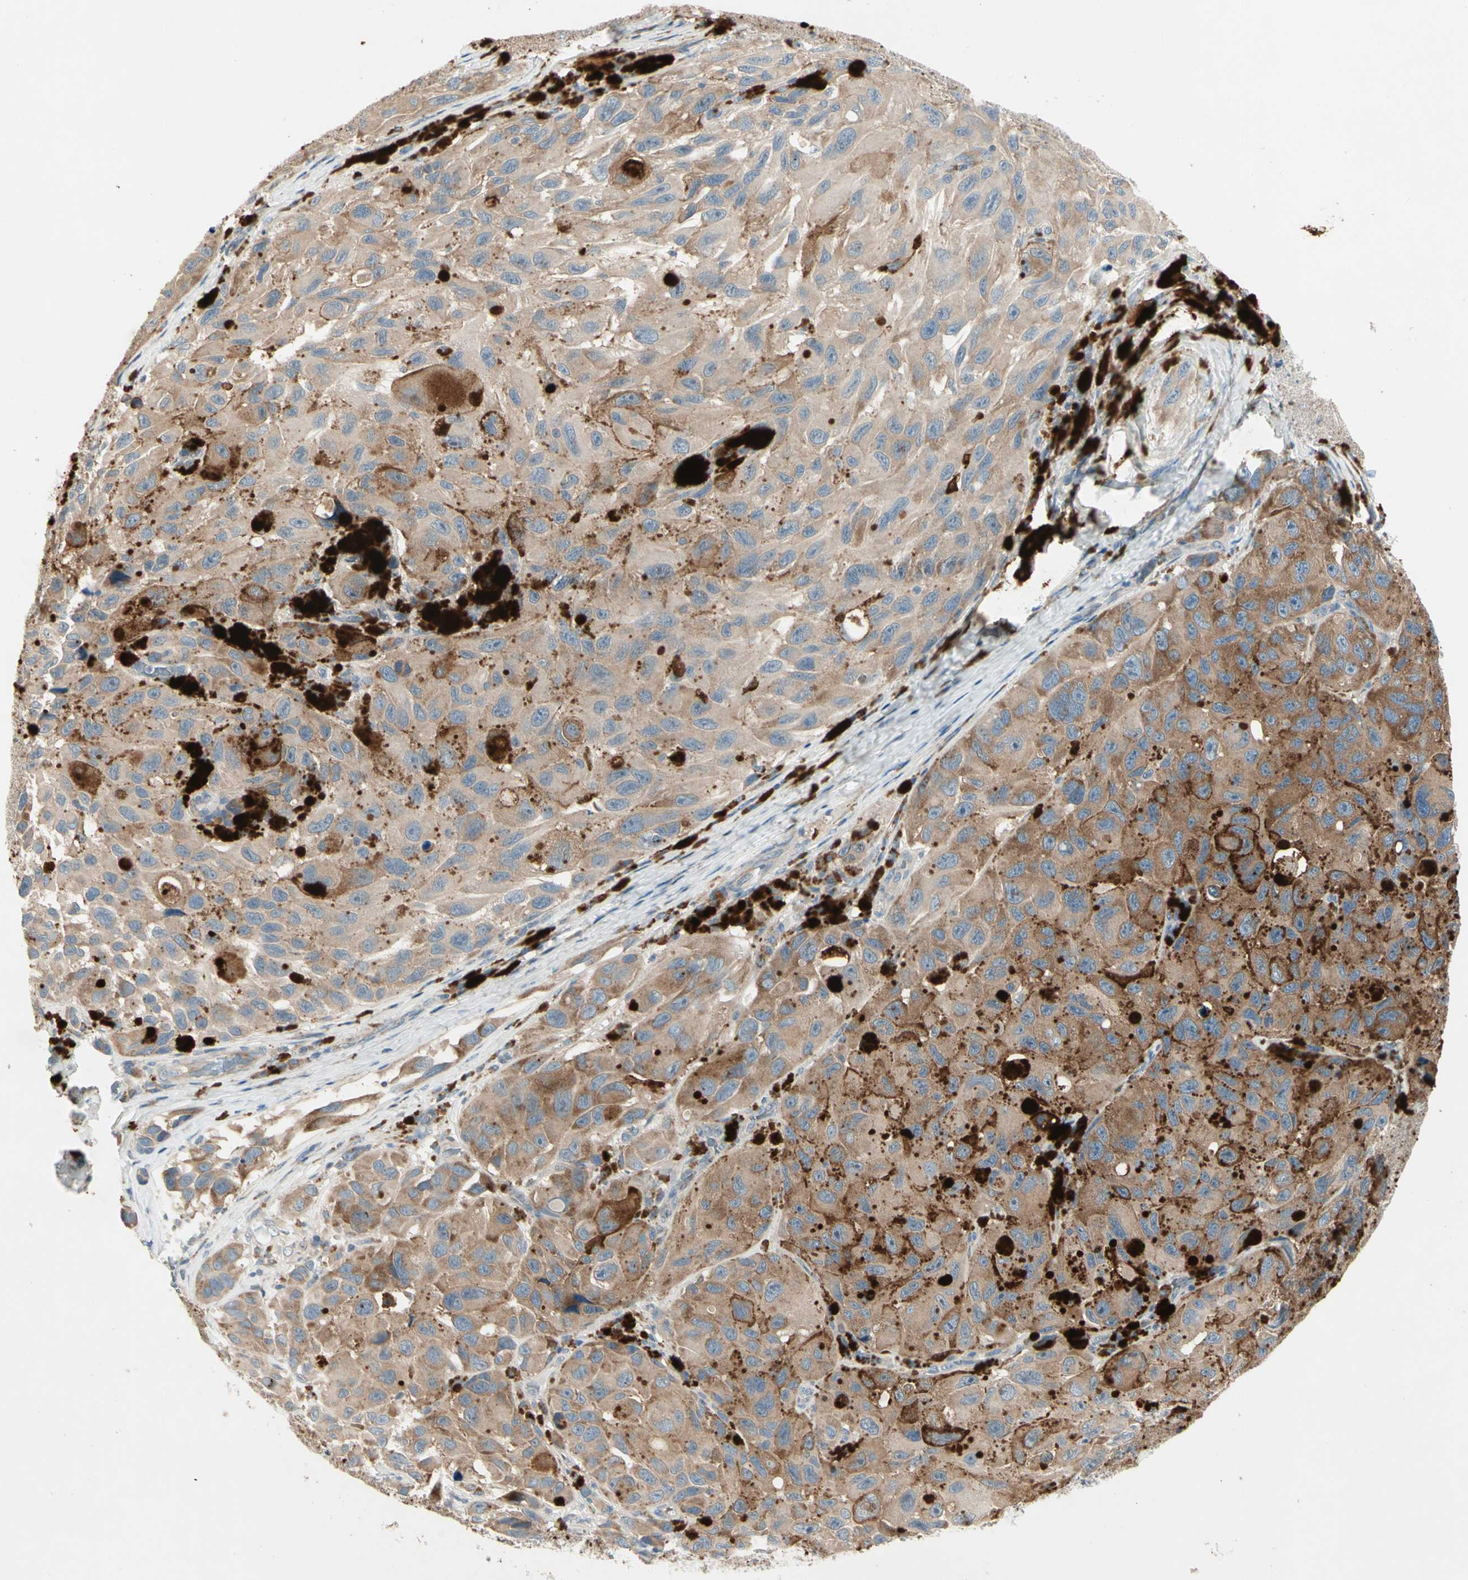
{"staining": {"intensity": "weak", "quantity": ">75%", "location": "cytoplasmic/membranous"}, "tissue": "melanoma", "cell_type": "Tumor cells", "image_type": "cancer", "snomed": [{"axis": "morphology", "description": "Malignant melanoma, NOS"}, {"axis": "topography", "description": "Skin"}], "caption": "Malignant melanoma tissue reveals weak cytoplasmic/membranous positivity in about >75% of tumor cells", "gene": "IL1R1", "patient": {"sex": "female", "age": 73}}